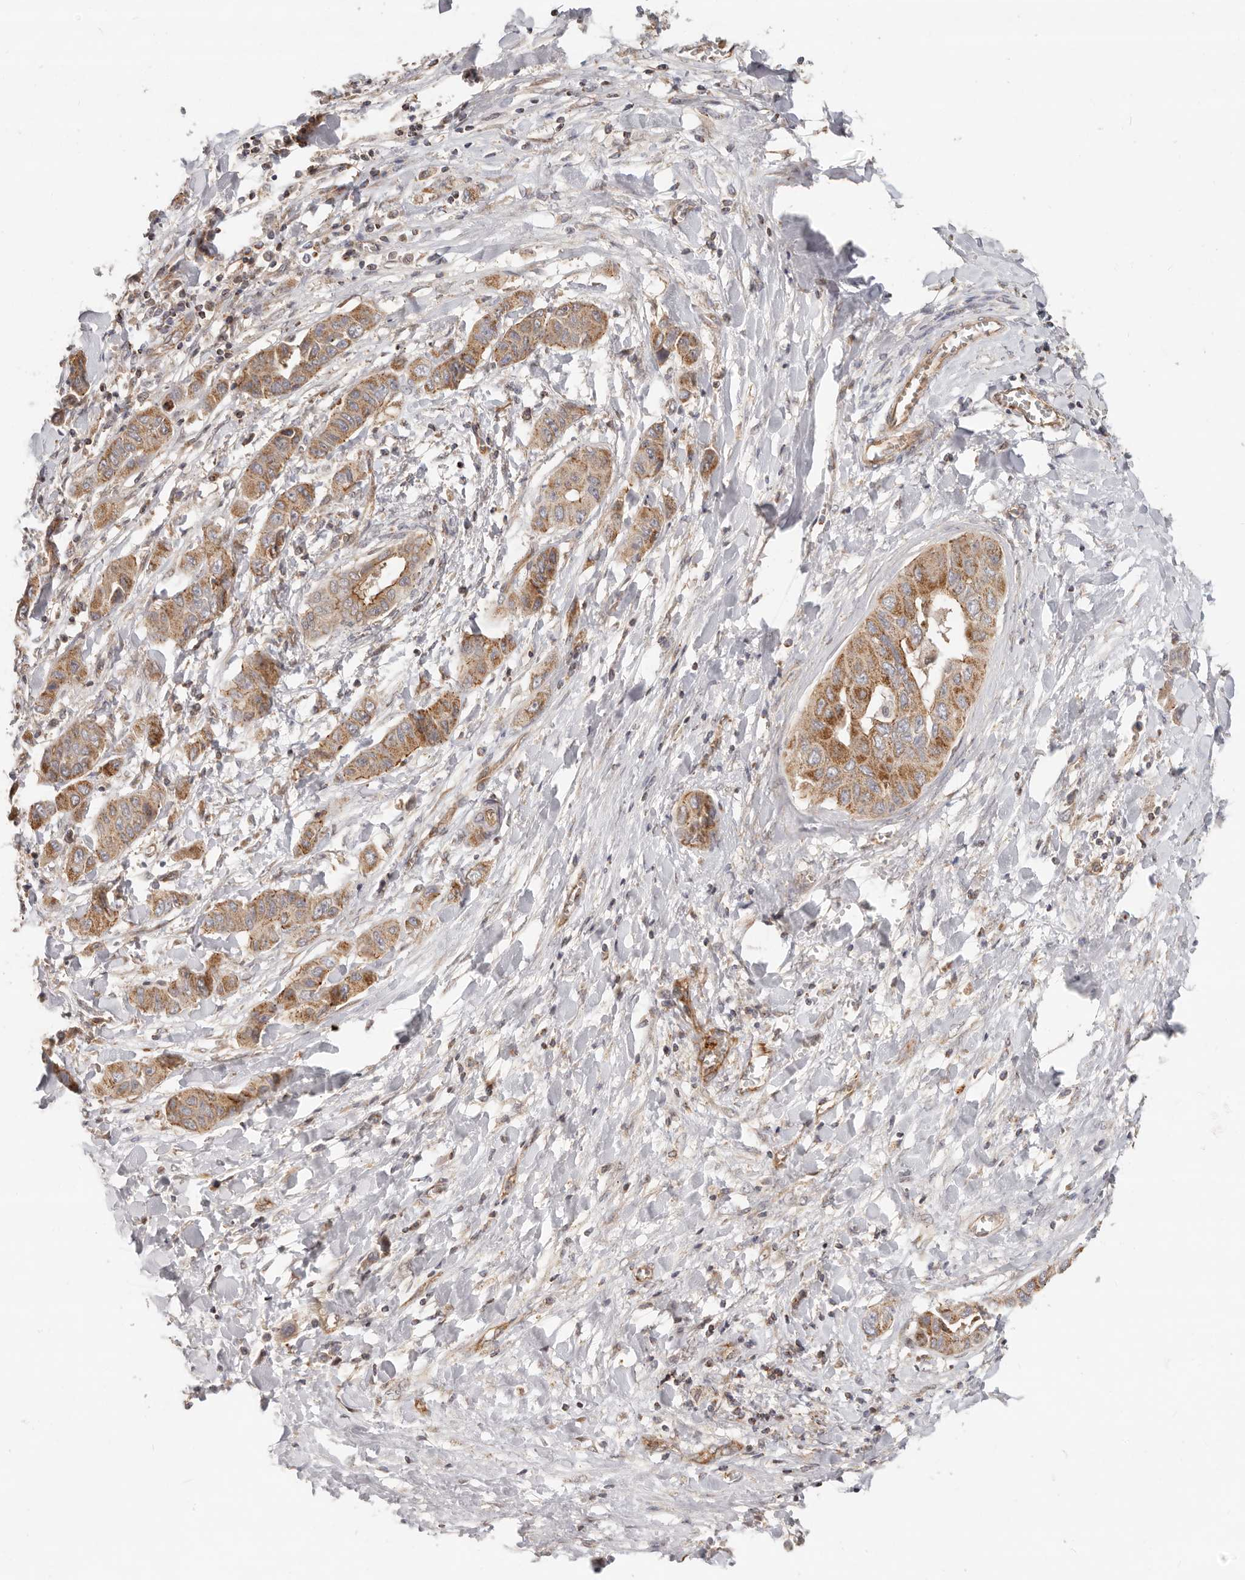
{"staining": {"intensity": "moderate", "quantity": ">75%", "location": "cytoplasmic/membranous"}, "tissue": "liver cancer", "cell_type": "Tumor cells", "image_type": "cancer", "snomed": [{"axis": "morphology", "description": "Cholangiocarcinoma"}, {"axis": "topography", "description": "Liver"}], "caption": "Immunohistochemistry micrograph of liver cancer stained for a protein (brown), which shows medium levels of moderate cytoplasmic/membranous expression in about >75% of tumor cells.", "gene": "USP49", "patient": {"sex": "female", "age": 52}}